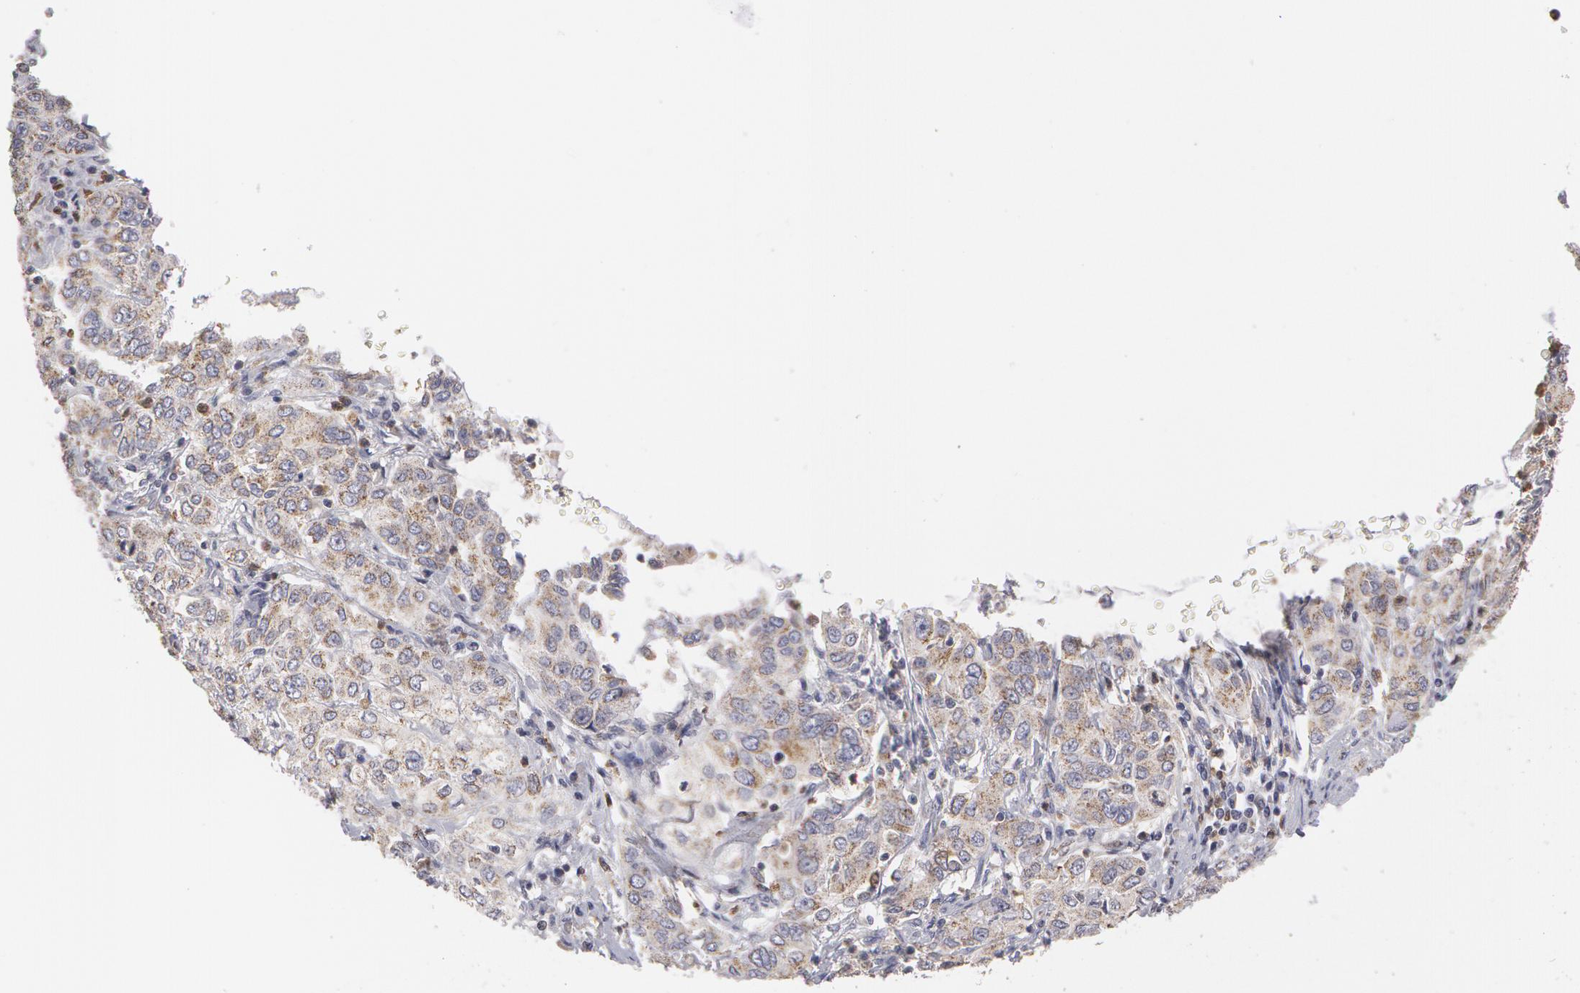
{"staining": {"intensity": "moderate", "quantity": ">75%", "location": "cytoplasmic/membranous"}, "tissue": "cervical cancer", "cell_type": "Tumor cells", "image_type": "cancer", "snomed": [{"axis": "morphology", "description": "Squamous cell carcinoma, NOS"}, {"axis": "topography", "description": "Cervix"}], "caption": "Immunohistochemistry (IHC) micrograph of cervical cancer stained for a protein (brown), which demonstrates medium levels of moderate cytoplasmic/membranous staining in approximately >75% of tumor cells.", "gene": "CAT", "patient": {"sex": "female", "age": 38}}